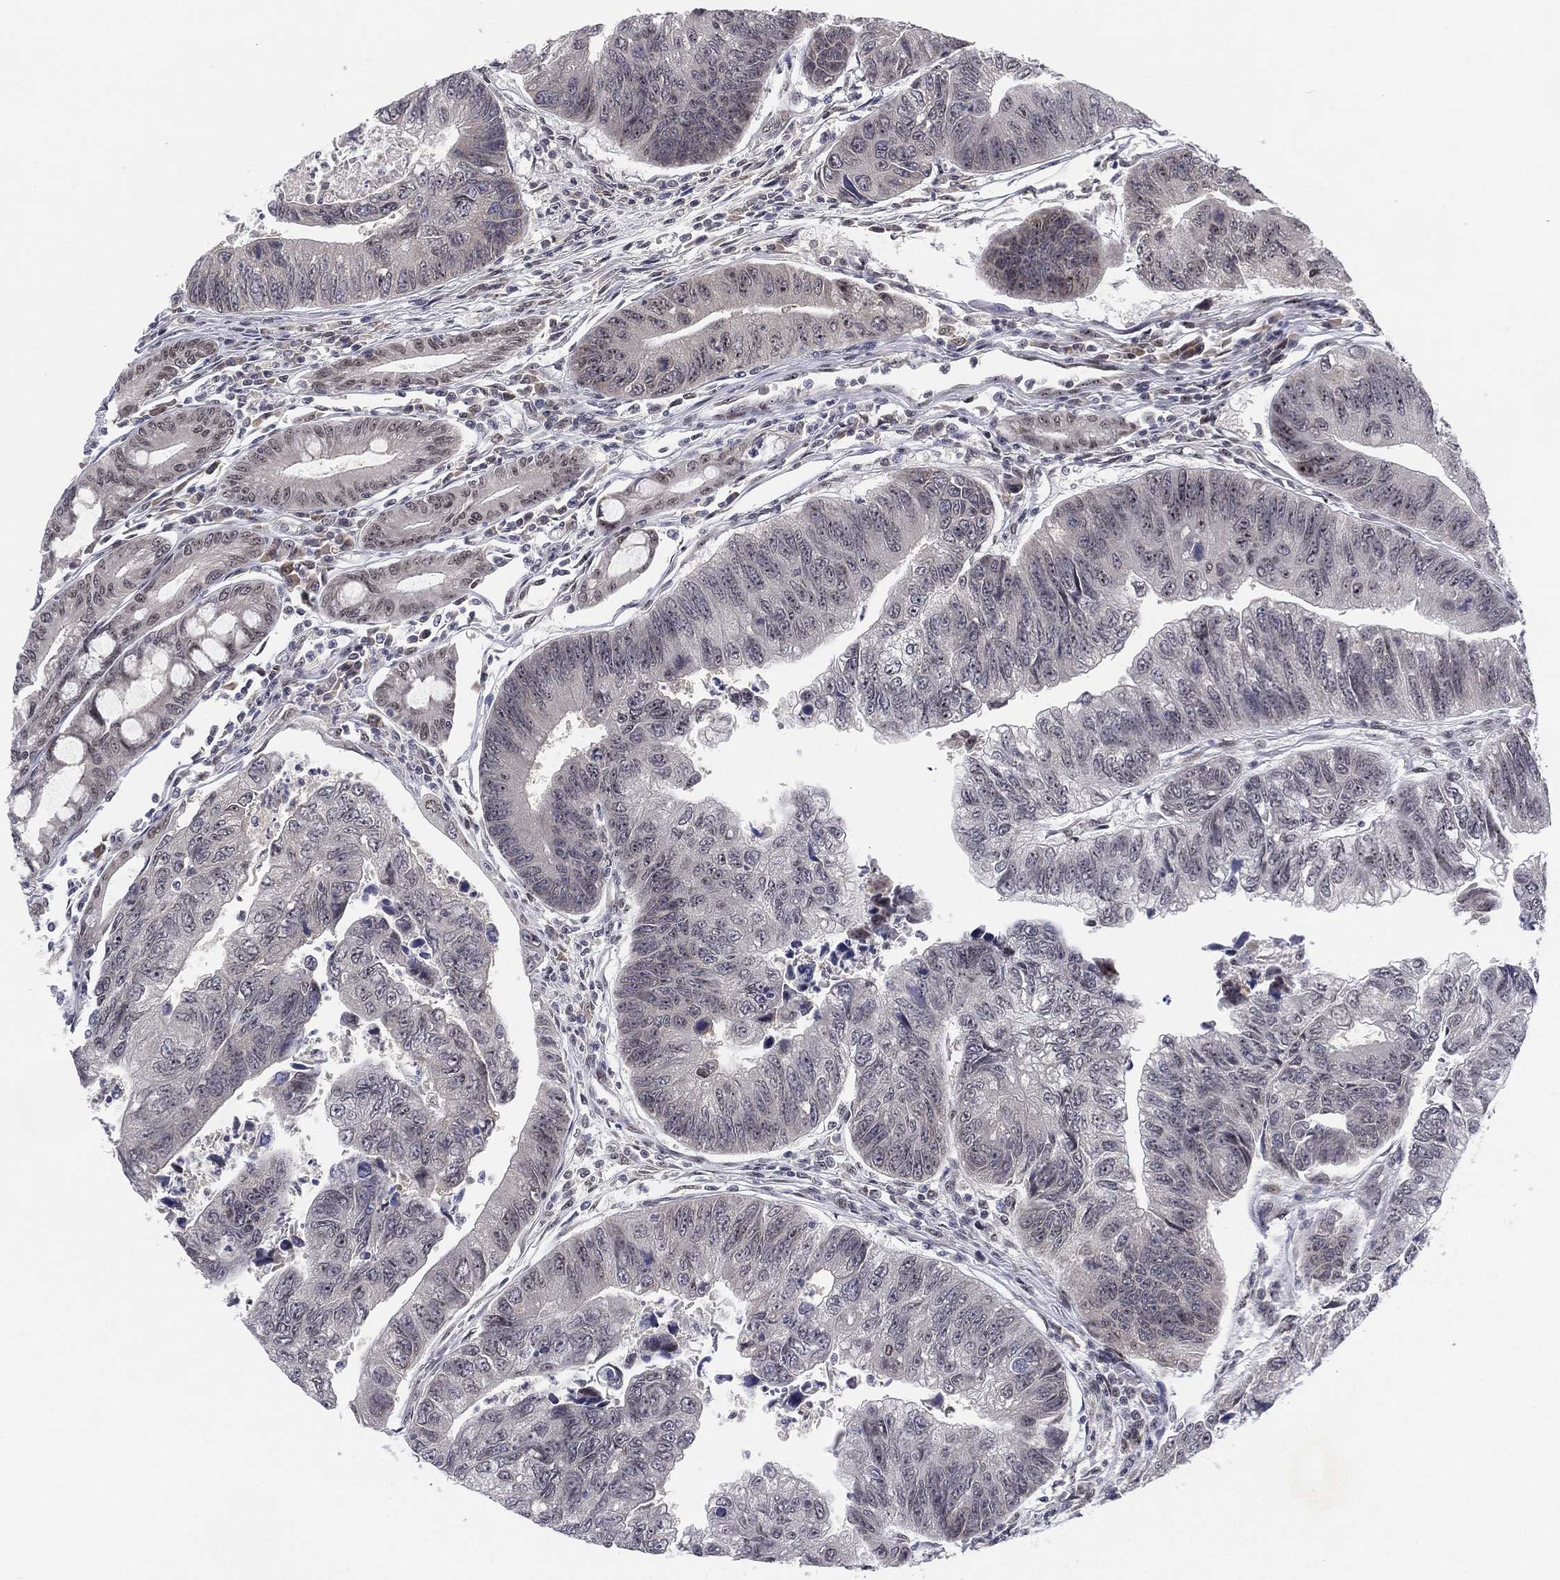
{"staining": {"intensity": "negative", "quantity": "none", "location": "none"}, "tissue": "colorectal cancer", "cell_type": "Tumor cells", "image_type": "cancer", "snomed": [{"axis": "morphology", "description": "Adenocarcinoma, NOS"}, {"axis": "topography", "description": "Colon"}], "caption": "Tumor cells show no significant protein staining in colorectal cancer (adenocarcinoma).", "gene": "MS4A8", "patient": {"sex": "female", "age": 65}}